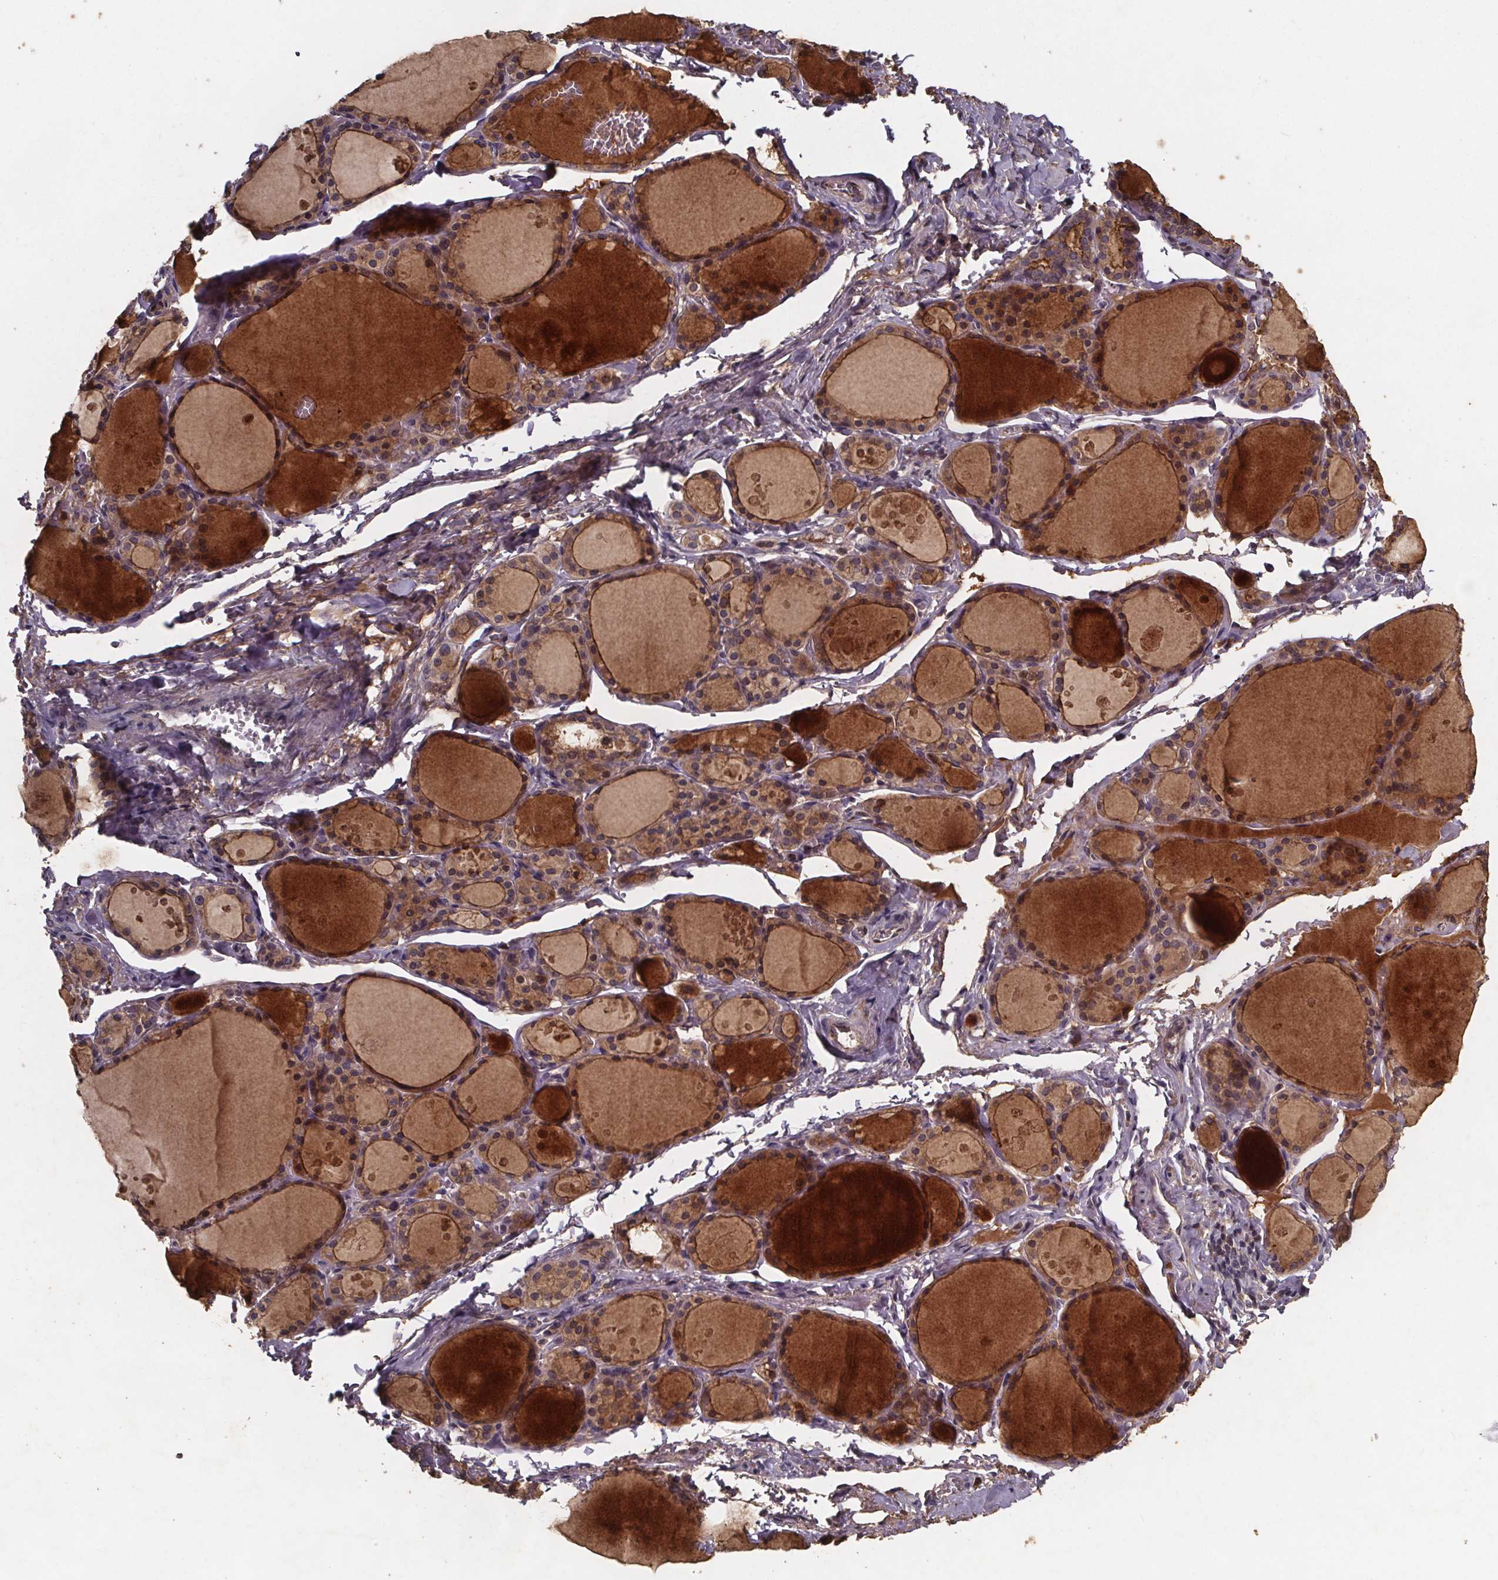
{"staining": {"intensity": "moderate", "quantity": "25%-75%", "location": "cytoplasmic/membranous"}, "tissue": "thyroid gland", "cell_type": "Glandular cells", "image_type": "normal", "snomed": [{"axis": "morphology", "description": "Normal tissue, NOS"}, {"axis": "topography", "description": "Thyroid gland"}], "caption": "An immunohistochemistry image of unremarkable tissue is shown. Protein staining in brown shows moderate cytoplasmic/membranous positivity in thyroid gland within glandular cells.", "gene": "FASTKD3", "patient": {"sex": "male", "age": 68}}